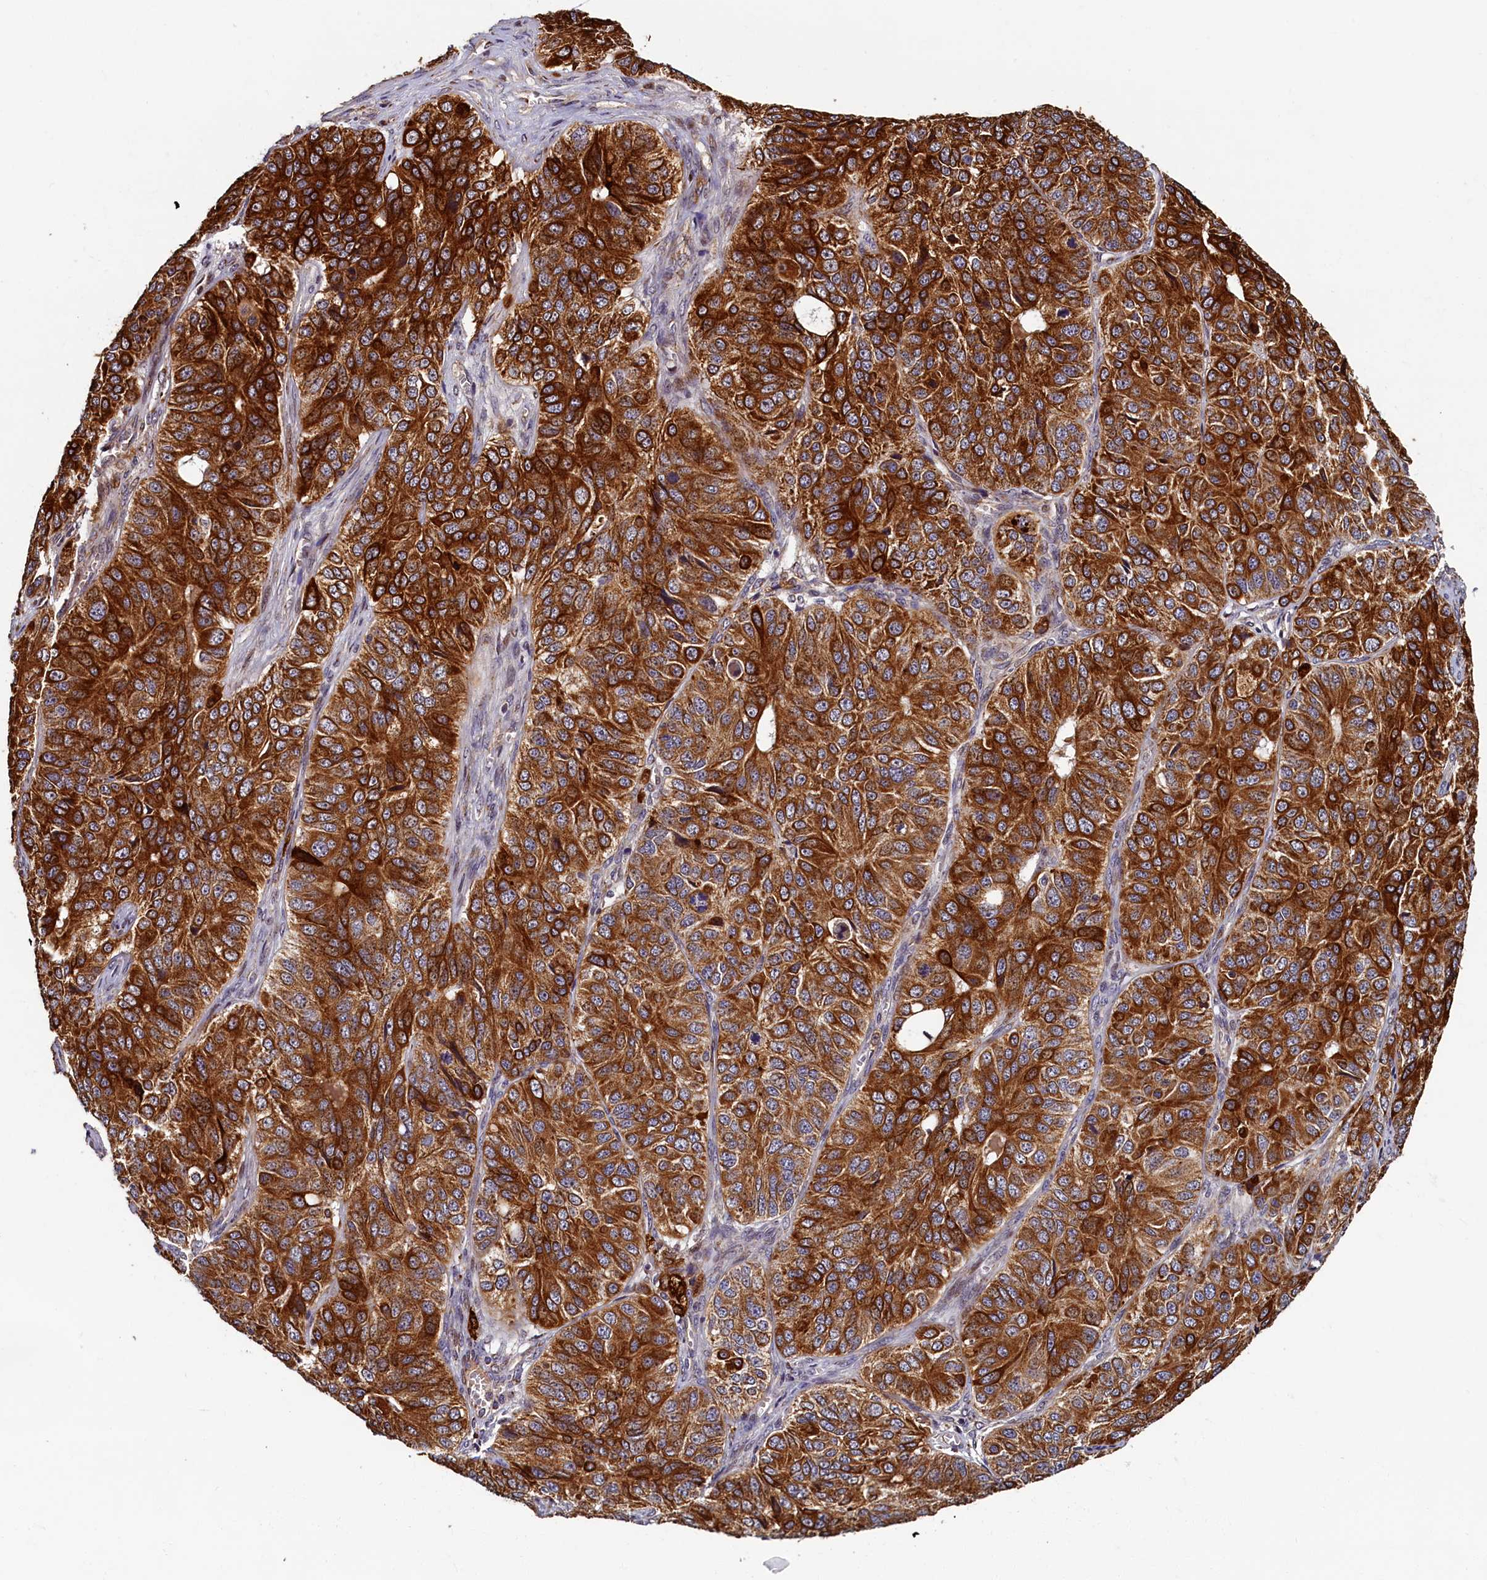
{"staining": {"intensity": "strong", "quantity": ">75%", "location": "cytoplasmic/membranous"}, "tissue": "ovarian cancer", "cell_type": "Tumor cells", "image_type": "cancer", "snomed": [{"axis": "morphology", "description": "Carcinoma, endometroid"}, {"axis": "topography", "description": "Ovary"}], "caption": "Immunohistochemistry (IHC) photomicrograph of human ovarian endometroid carcinoma stained for a protein (brown), which exhibits high levels of strong cytoplasmic/membranous positivity in about >75% of tumor cells.", "gene": "NCKAP5L", "patient": {"sex": "female", "age": 51}}